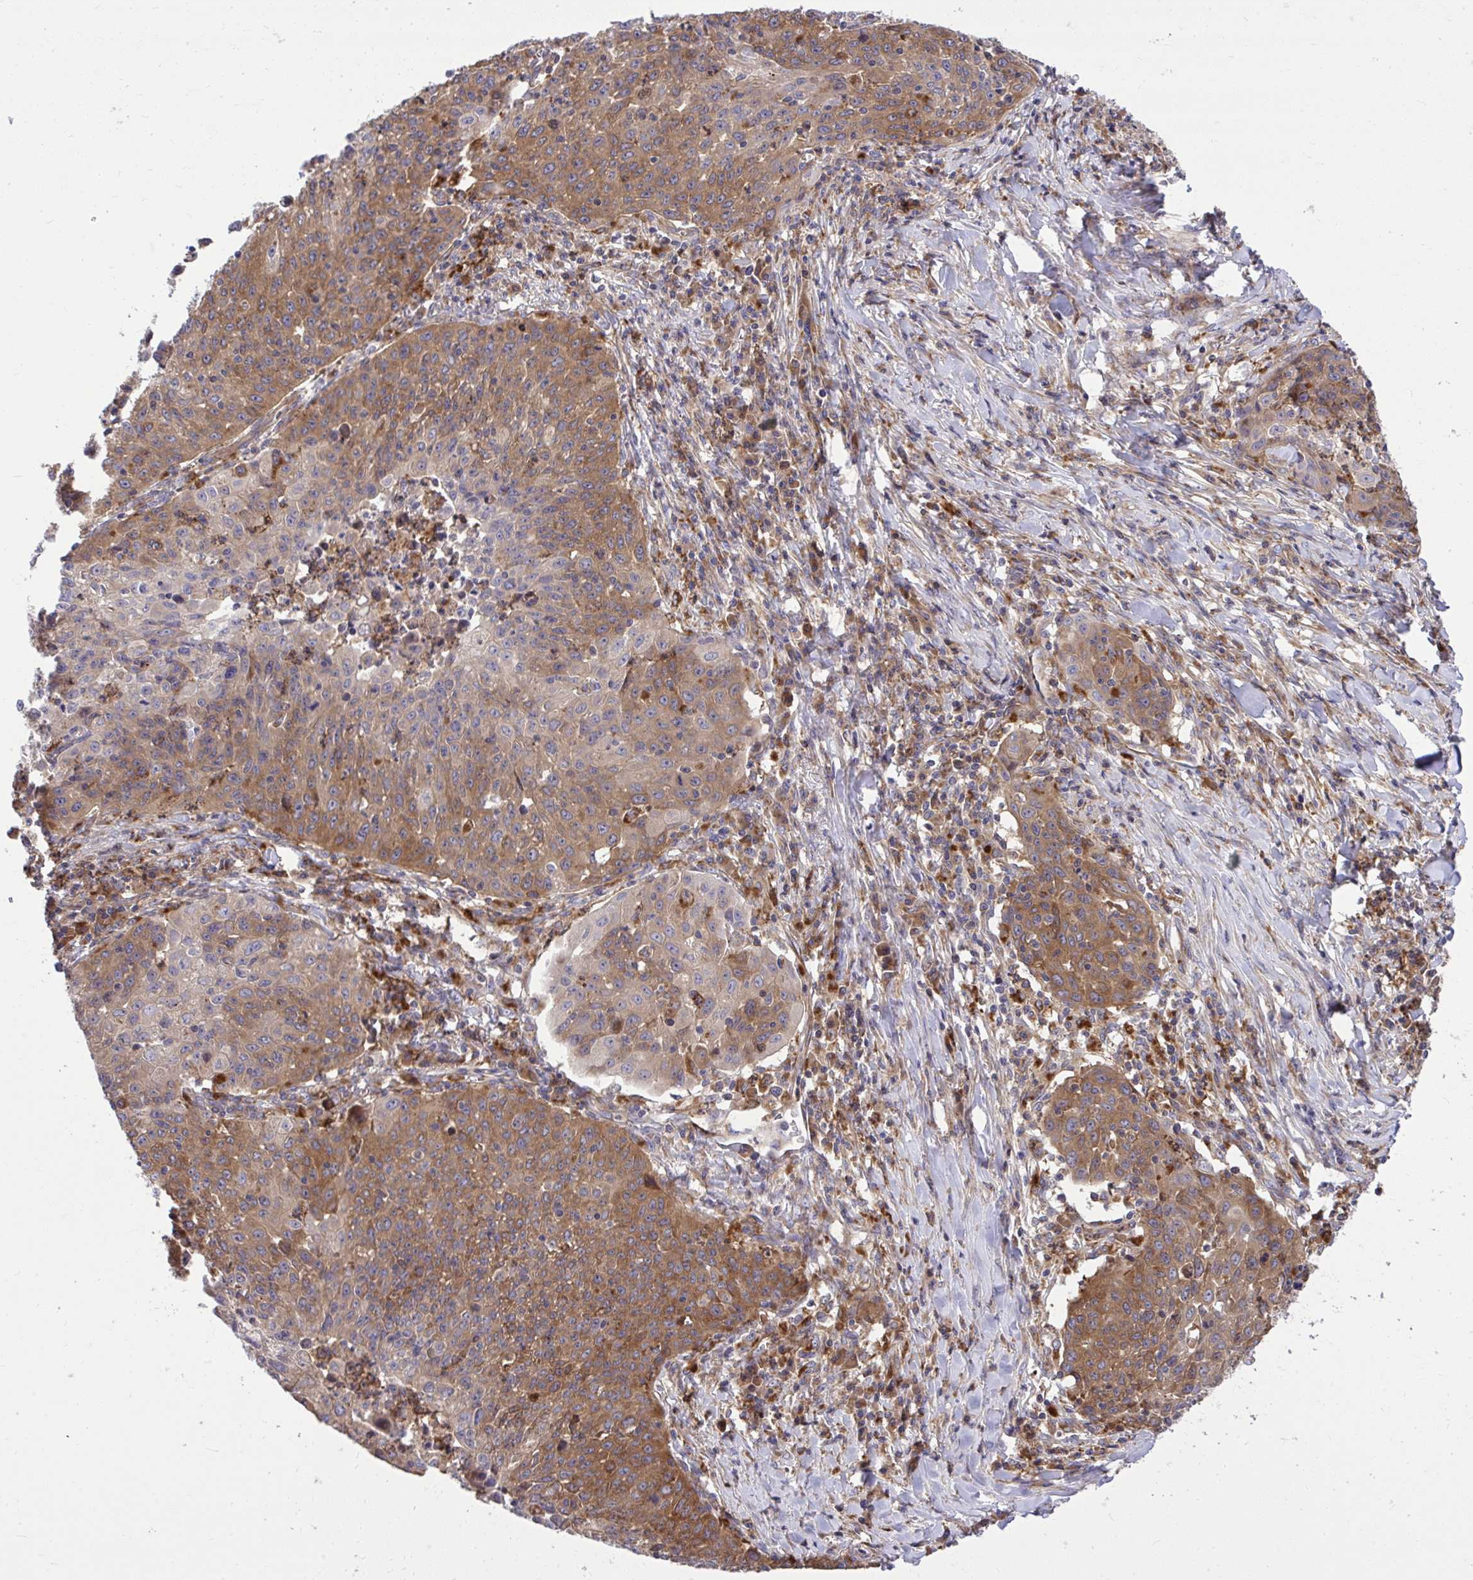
{"staining": {"intensity": "moderate", "quantity": "25%-75%", "location": "cytoplasmic/membranous"}, "tissue": "lung cancer", "cell_type": "Tumor cells", "image_type": "cancer", "snomed": [{"axis": "morphology", "description": "Squamous cell carcinoma, NOS"}, {"axis": "morphology", "description": "Squamous cell carcinoma, metastatic, NOS"}, {"axis": "topography", "description": "Bronchus"}, {"axis": "topography", "description": "Lung"}], "caption": "A histopathology image of lung metastatic squamous cell carcinoma stained for a protein demonstrates moderate cytoplasmic/membranous brown staining in tumor cells.", "gene": "PAIP2", "patient": {"sex": "male", "age": 62}}